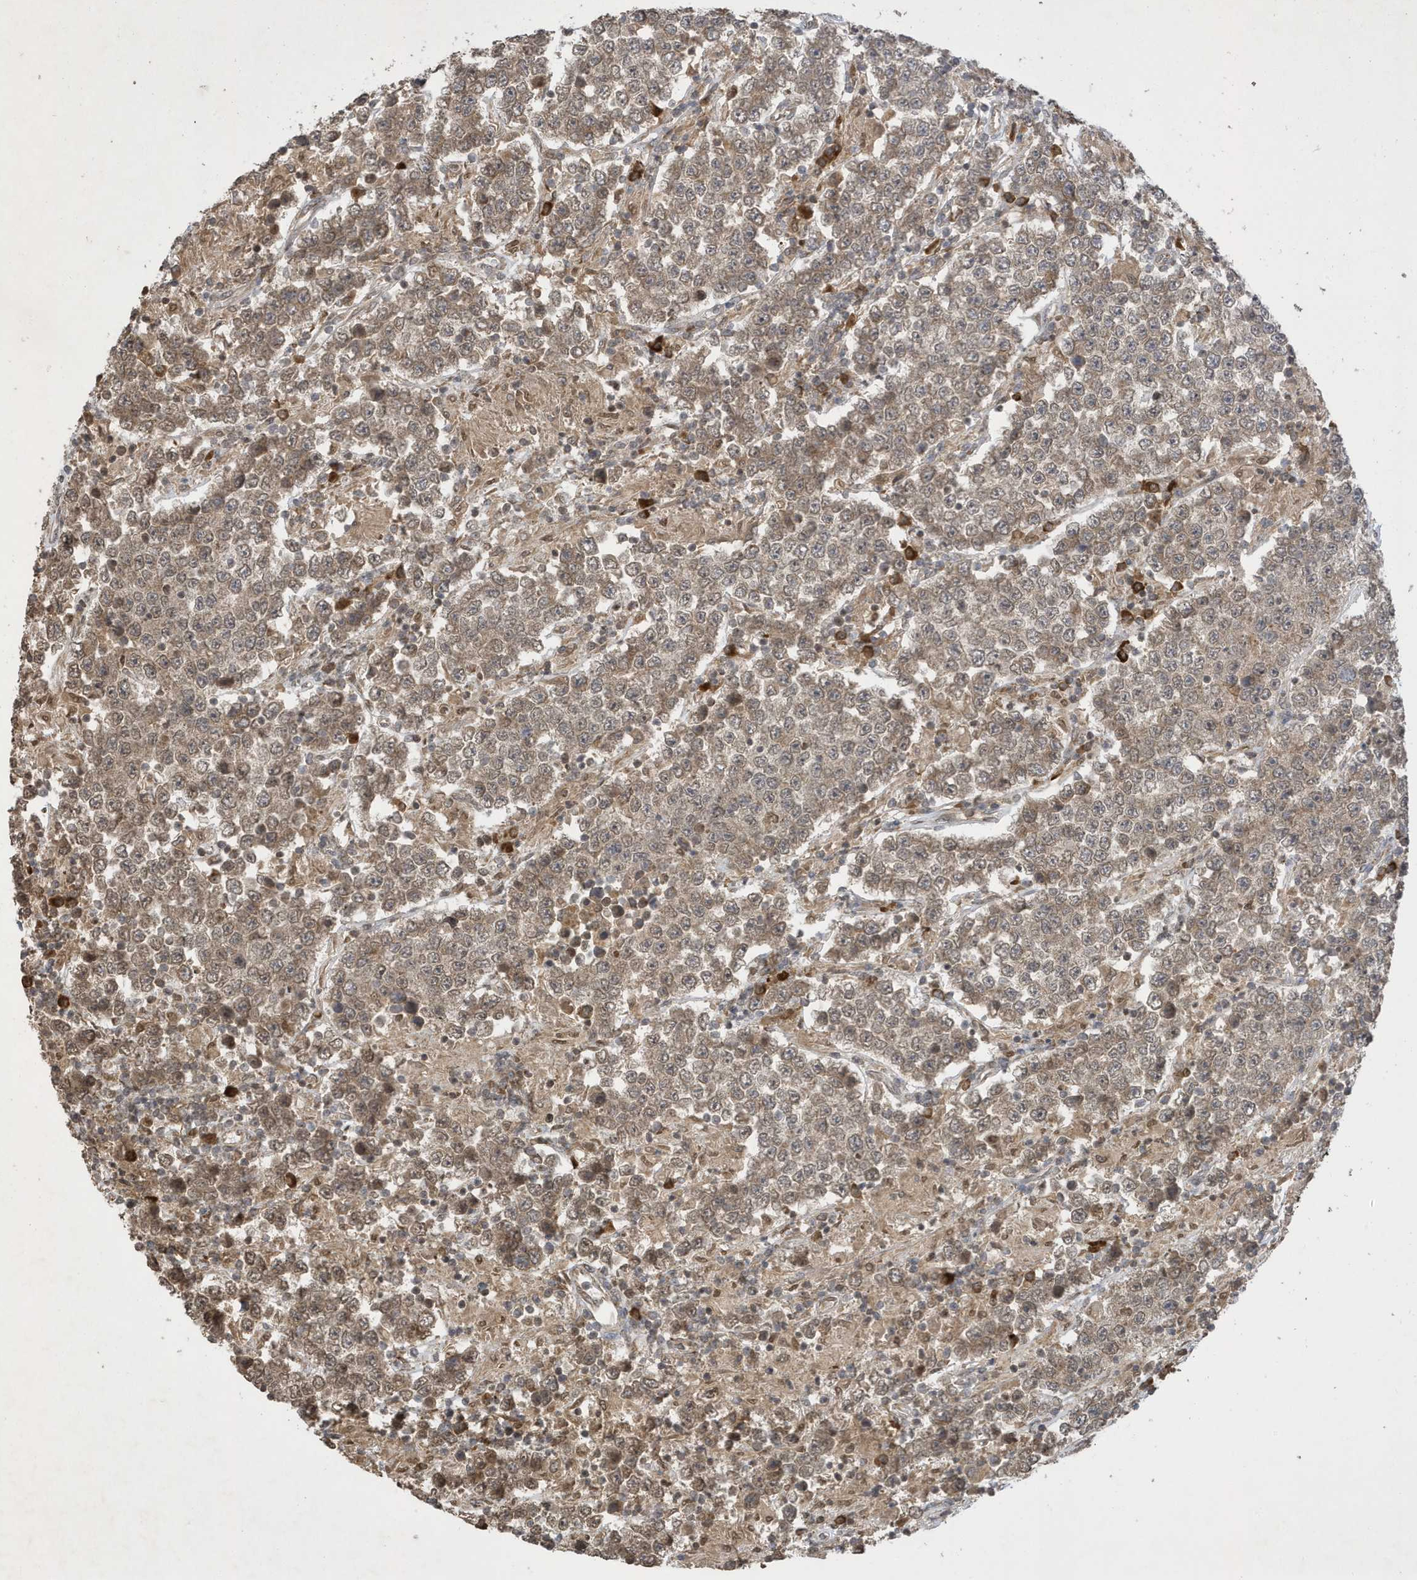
{"staining": {"intensity": "weak", "quantity": ">75%", "location": "cytoplasmic/membranous,nuclear"}, "tissue": "testis cancer", "cell_type": "Tumor cells", "image_type": "cancer", "snomed": [{"axis": "morphology", "description": "Normal tissue, NOS"}, {"axis": "morphology", "description": "Urothelial carcinoma, High grade"}, {"axis": "morphology", "description": "Seminoma, NOS"}, {"axis": "morphology", "description": "Carcinoma, Embryonal, NOS"}, {"axis": "topography", "description": "Urinary bladder"}, {"axis": "topography", "description": "Testis"}], "caption": "The histopathology image exhibits immunohistochemical staining of testis seminoma. There is weak cytoplasmic/membranous and nuclear staining is seen in approximately >75% of tumor cells.", "gene": "STX10", "patient": {"sex": "male", "age": 41}}